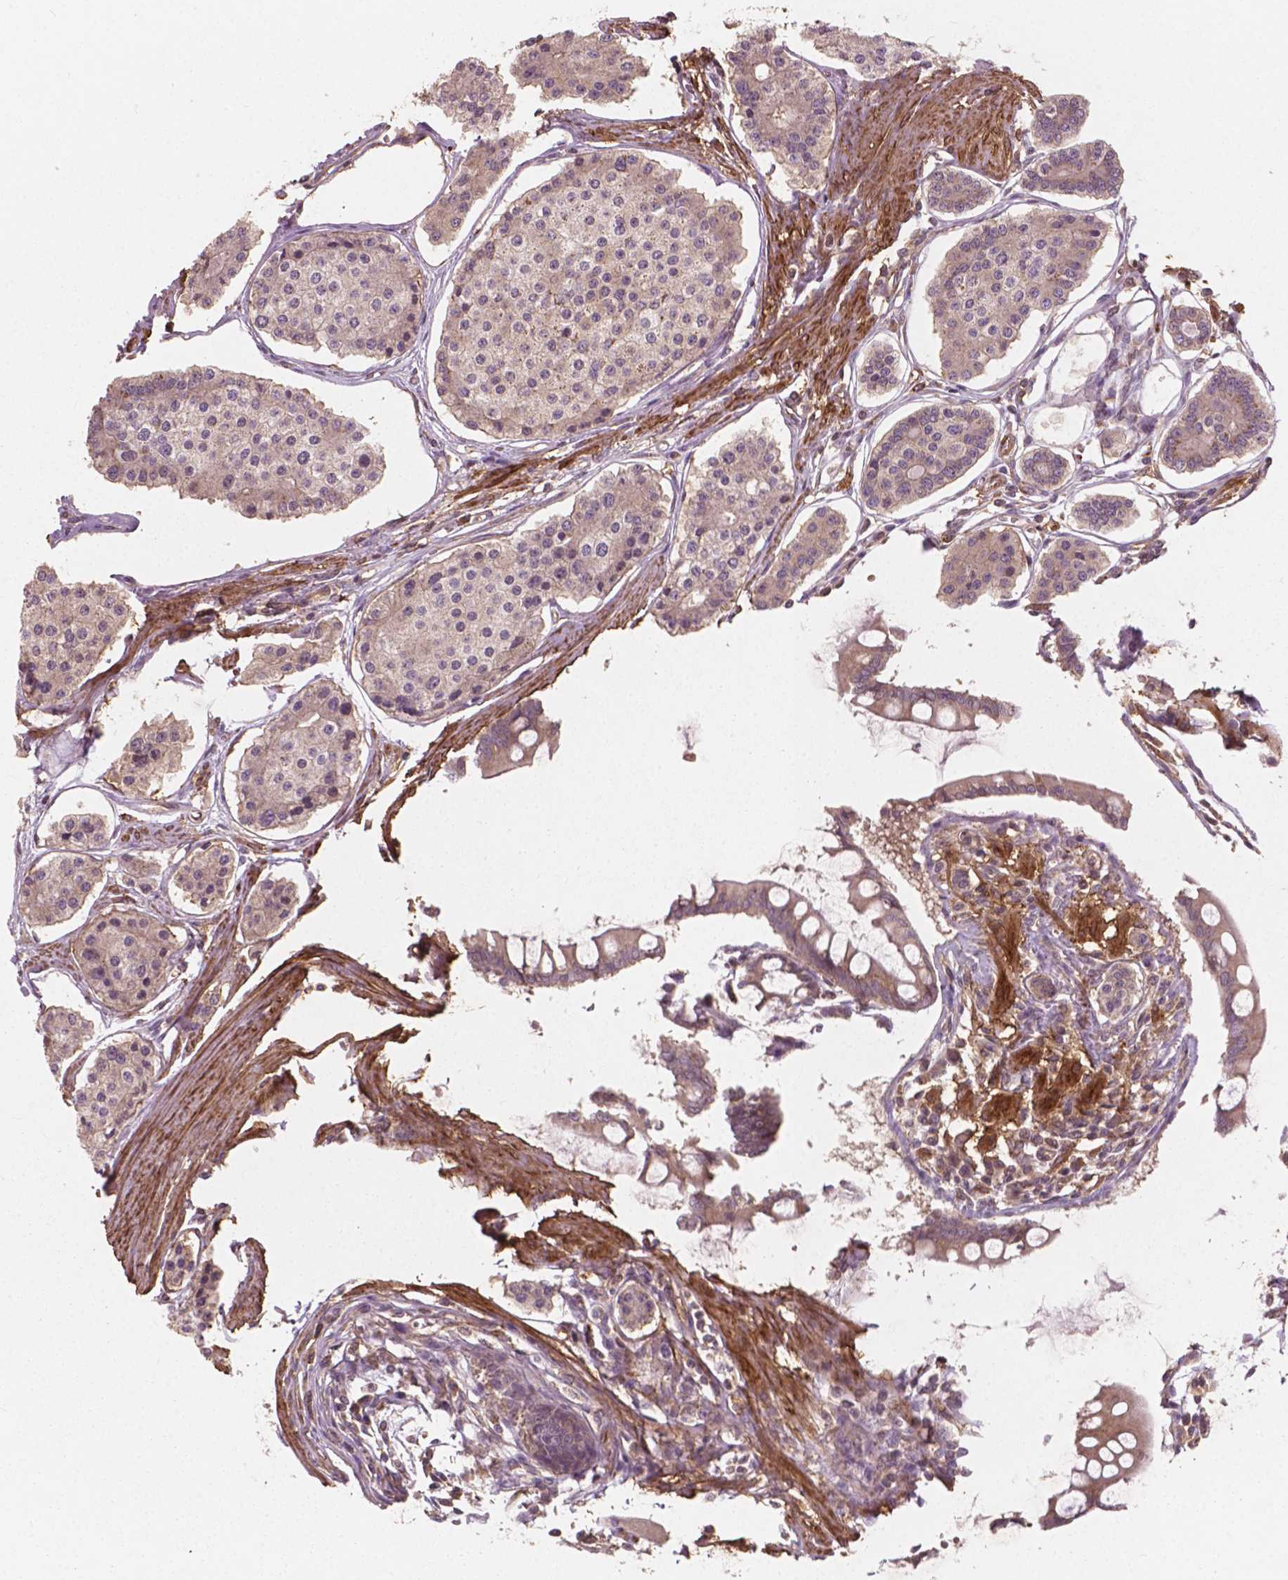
{"staining": {"intensity": "weak", "quantity": "<25%", "location": "cytoplasmic/membranous"}, "tissue": "carcinoid", "cell_type": "Tumor cells", "image_type": "cancer", "snomed": [{"axis": "morphology", "description": "Carcinoid, malignant, NOS"}, {"axis": "topography", "description": "Small intestine"}], "caption": "Immunohistochemistry (IHC) of carcinoid reveals no positivity in tumor cells.", "gene": "CYFIP2", "patient": {"sex": "female", "age": 65}}